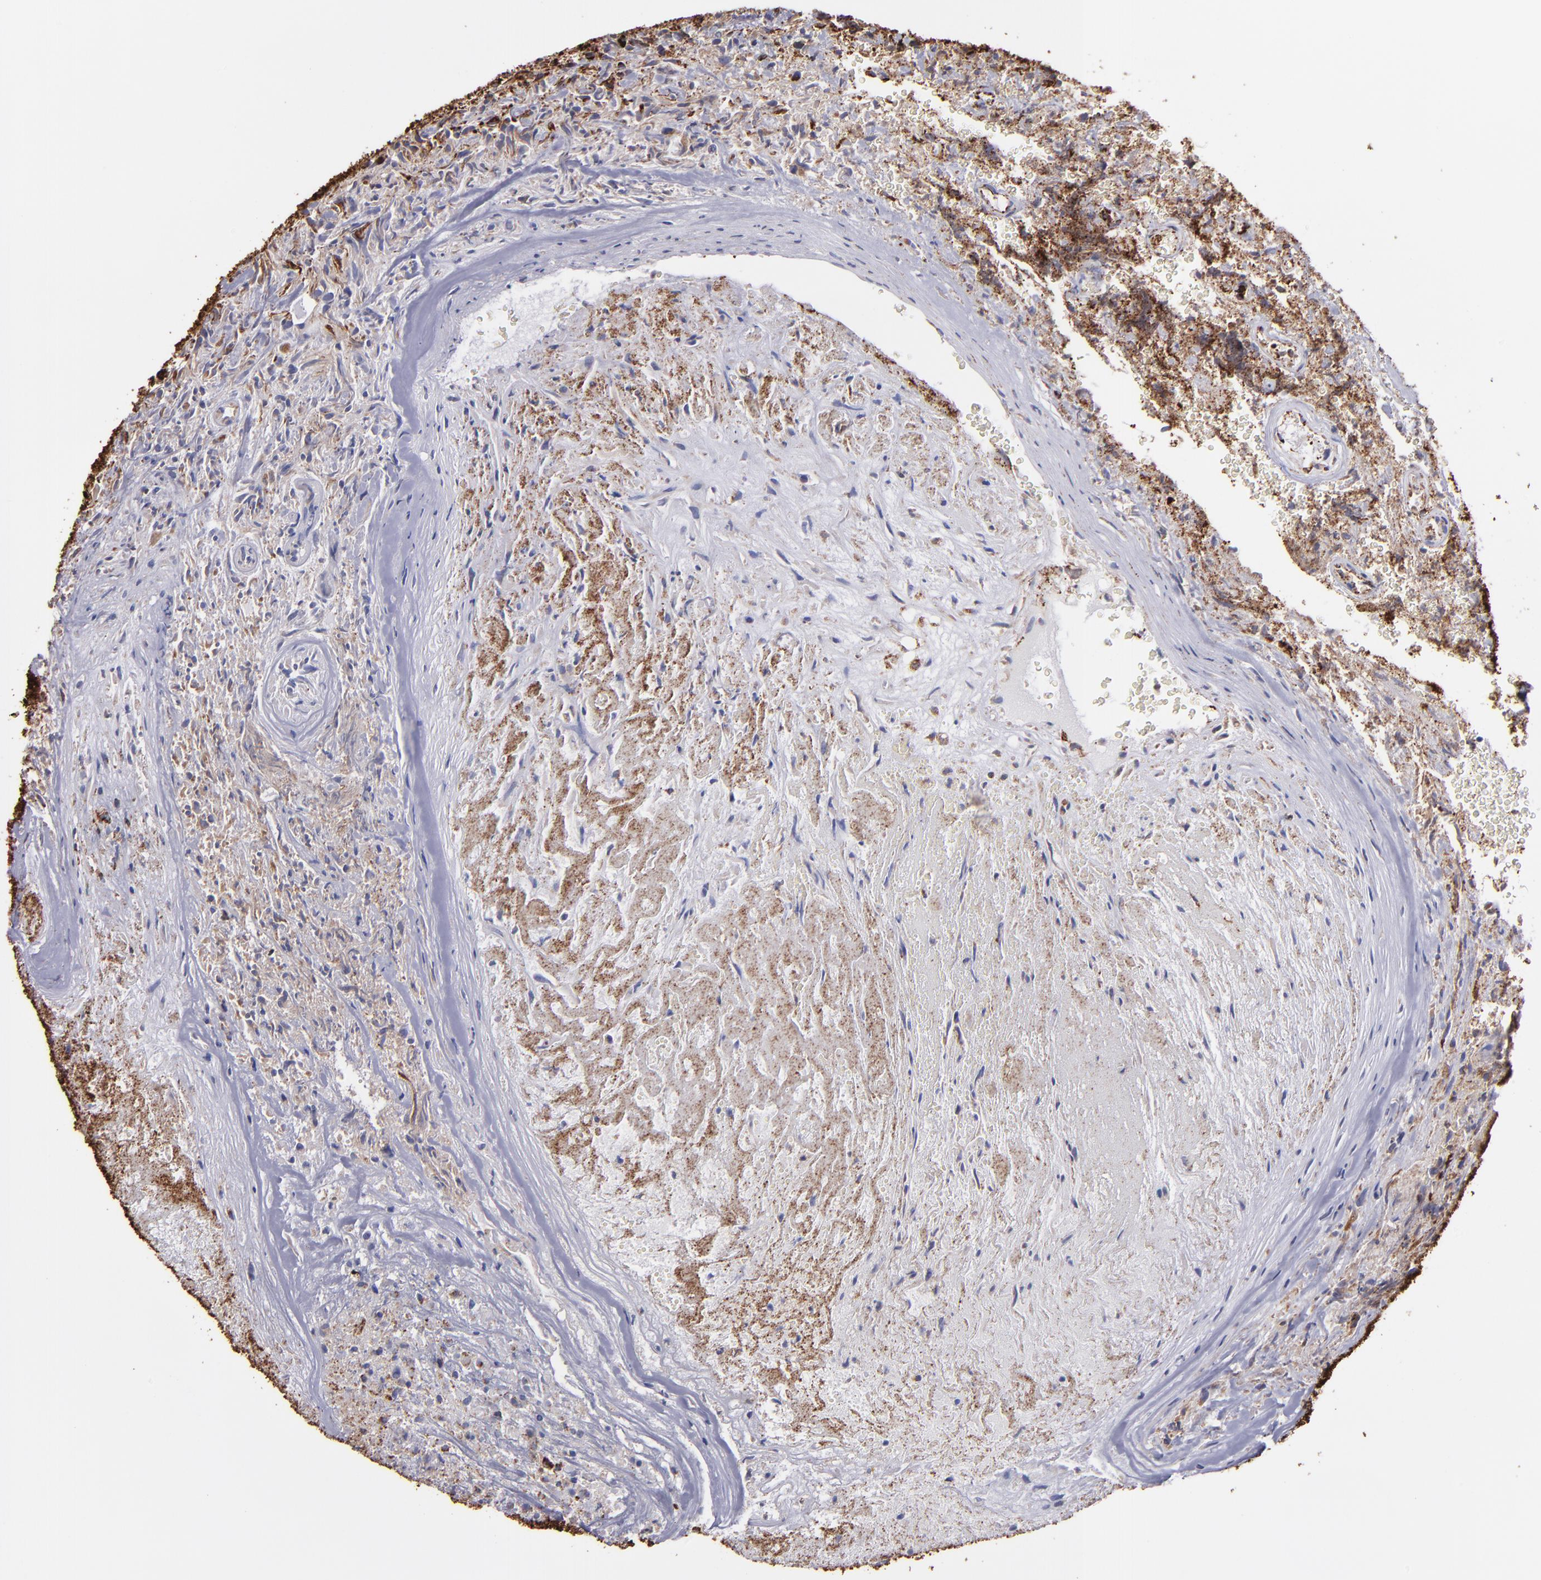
{"staining": {"intensity": "moderate", "quantity": "25%-75%", "location": "cytoplasmic/membranous"}, "tissue": "glioma", "cell_type": "Tumor cells", "image_type": "cancer", "snomed": [{"axis": "morphology", "description": "Normal tissue, NOS"}, {"axis": "morphology", "description": "Glioma, malignant, High grade"}, {"axis": "topography", "description": "Cerebral cortex"}], "caption": "Immunohistochemistry (IHC) image of neoplastic tissue: glioma stained using immunohistochemistry exhibits medium levels of moderate protein expression localized specifically in the cytoplasmic/membranous of tumor cells, appearing as a cytoplasmic/membranous brown color.", "gene": "MAOB", "patient": {"sex": "male", "age": 75}}